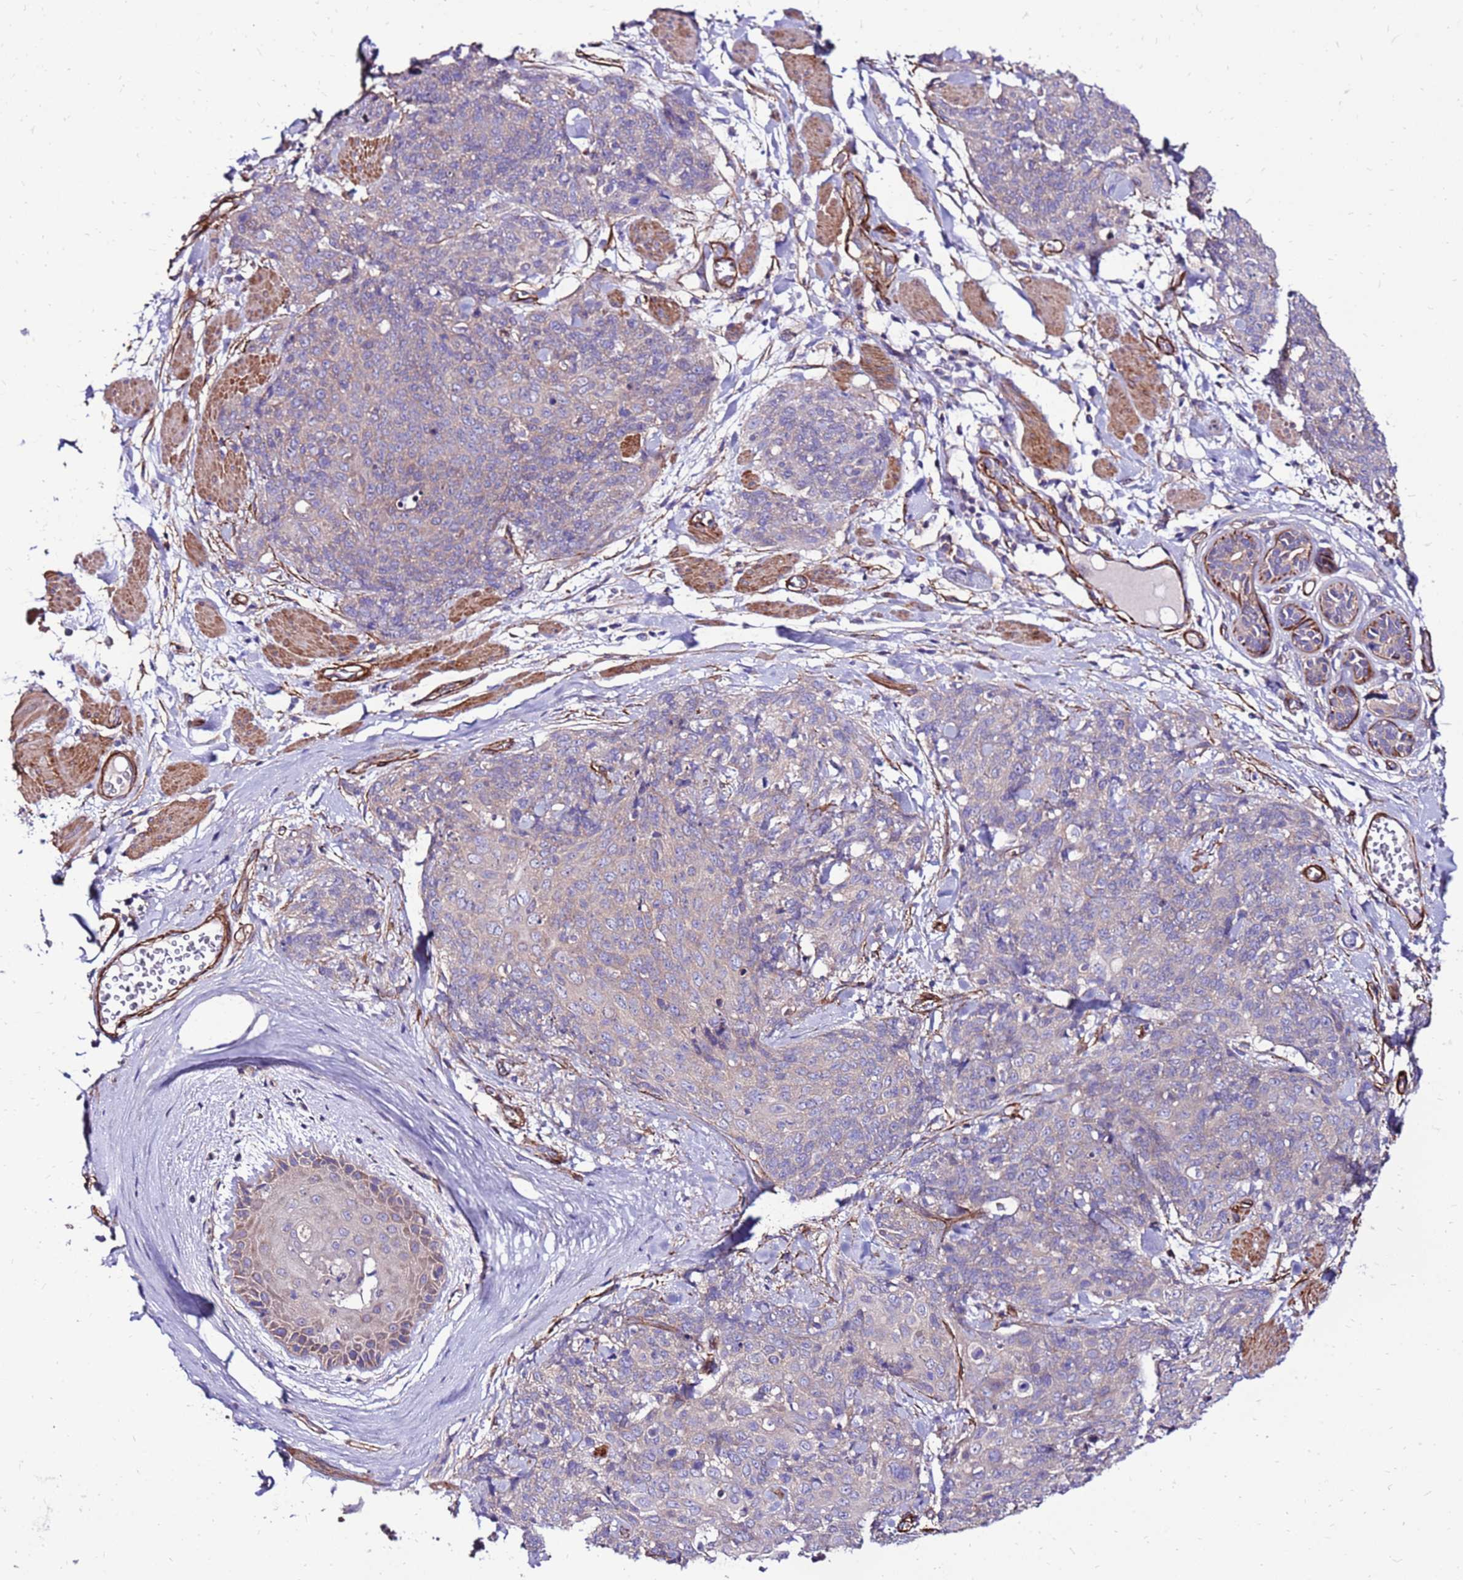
{"staining": {"intensity": "negative", "quantity": "none", "location": "none"}, "tissue": "skin cancer", "cell_type": "Tumor cells", "image_type": "cancer", "snomed": [{"axis": "morphology", "description": "Squamous cell carcinoma, NOS"}, {"axis": "topography", "description": "Skin"}, {"axis": "topography", "description": "Vulva"}], "caption": "Immunohistochemistry (IHC) image of neoplastic tissue: skin cancer (squamous cell carcinoma) stained with DAB (3,3'-diaminobenzidine) shows no significant protein expression in tumor cells.", "gene": "EI24", "patient": {"sex": "female", "age": 85}}